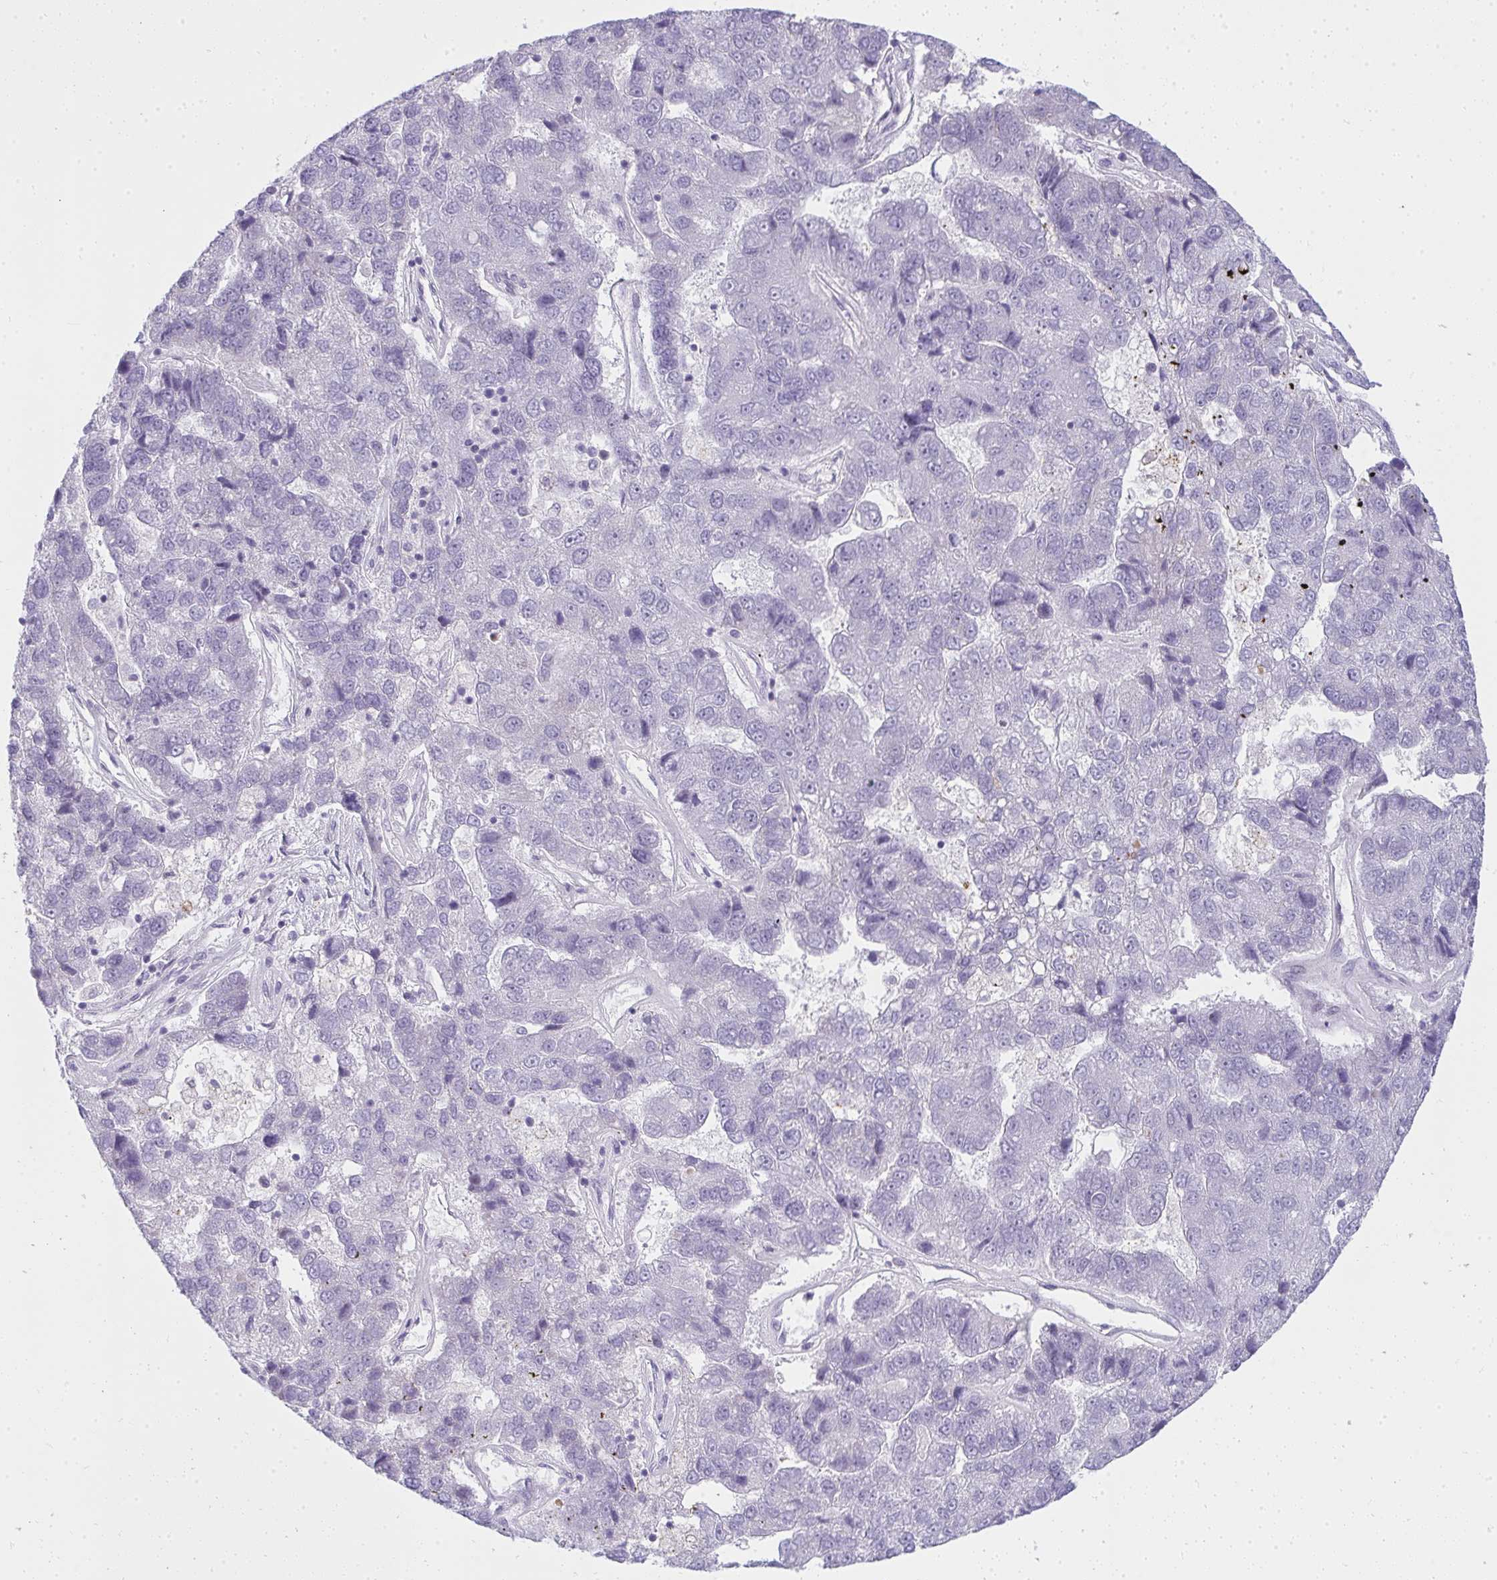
{"staining": {"intensity": "negative", "quantity": "none", "location": "none"}, "tissue": "pancreatic cancer", "cell_type": "Tumor cells", "image_type": "cancer", "snomed": [{"axis": "morphology", "description": "Adenocarcinoma, NOS"}, {"axis": "topography", "description": "Pancreas"}], "caption": "This is a histopathology image of IHC staining of pancreatic cancer (adenocarcinoma), which shows no positivity in tumor cells.", "gene": "ZNF182", "patient": {"sex": "female", "age": 61}}